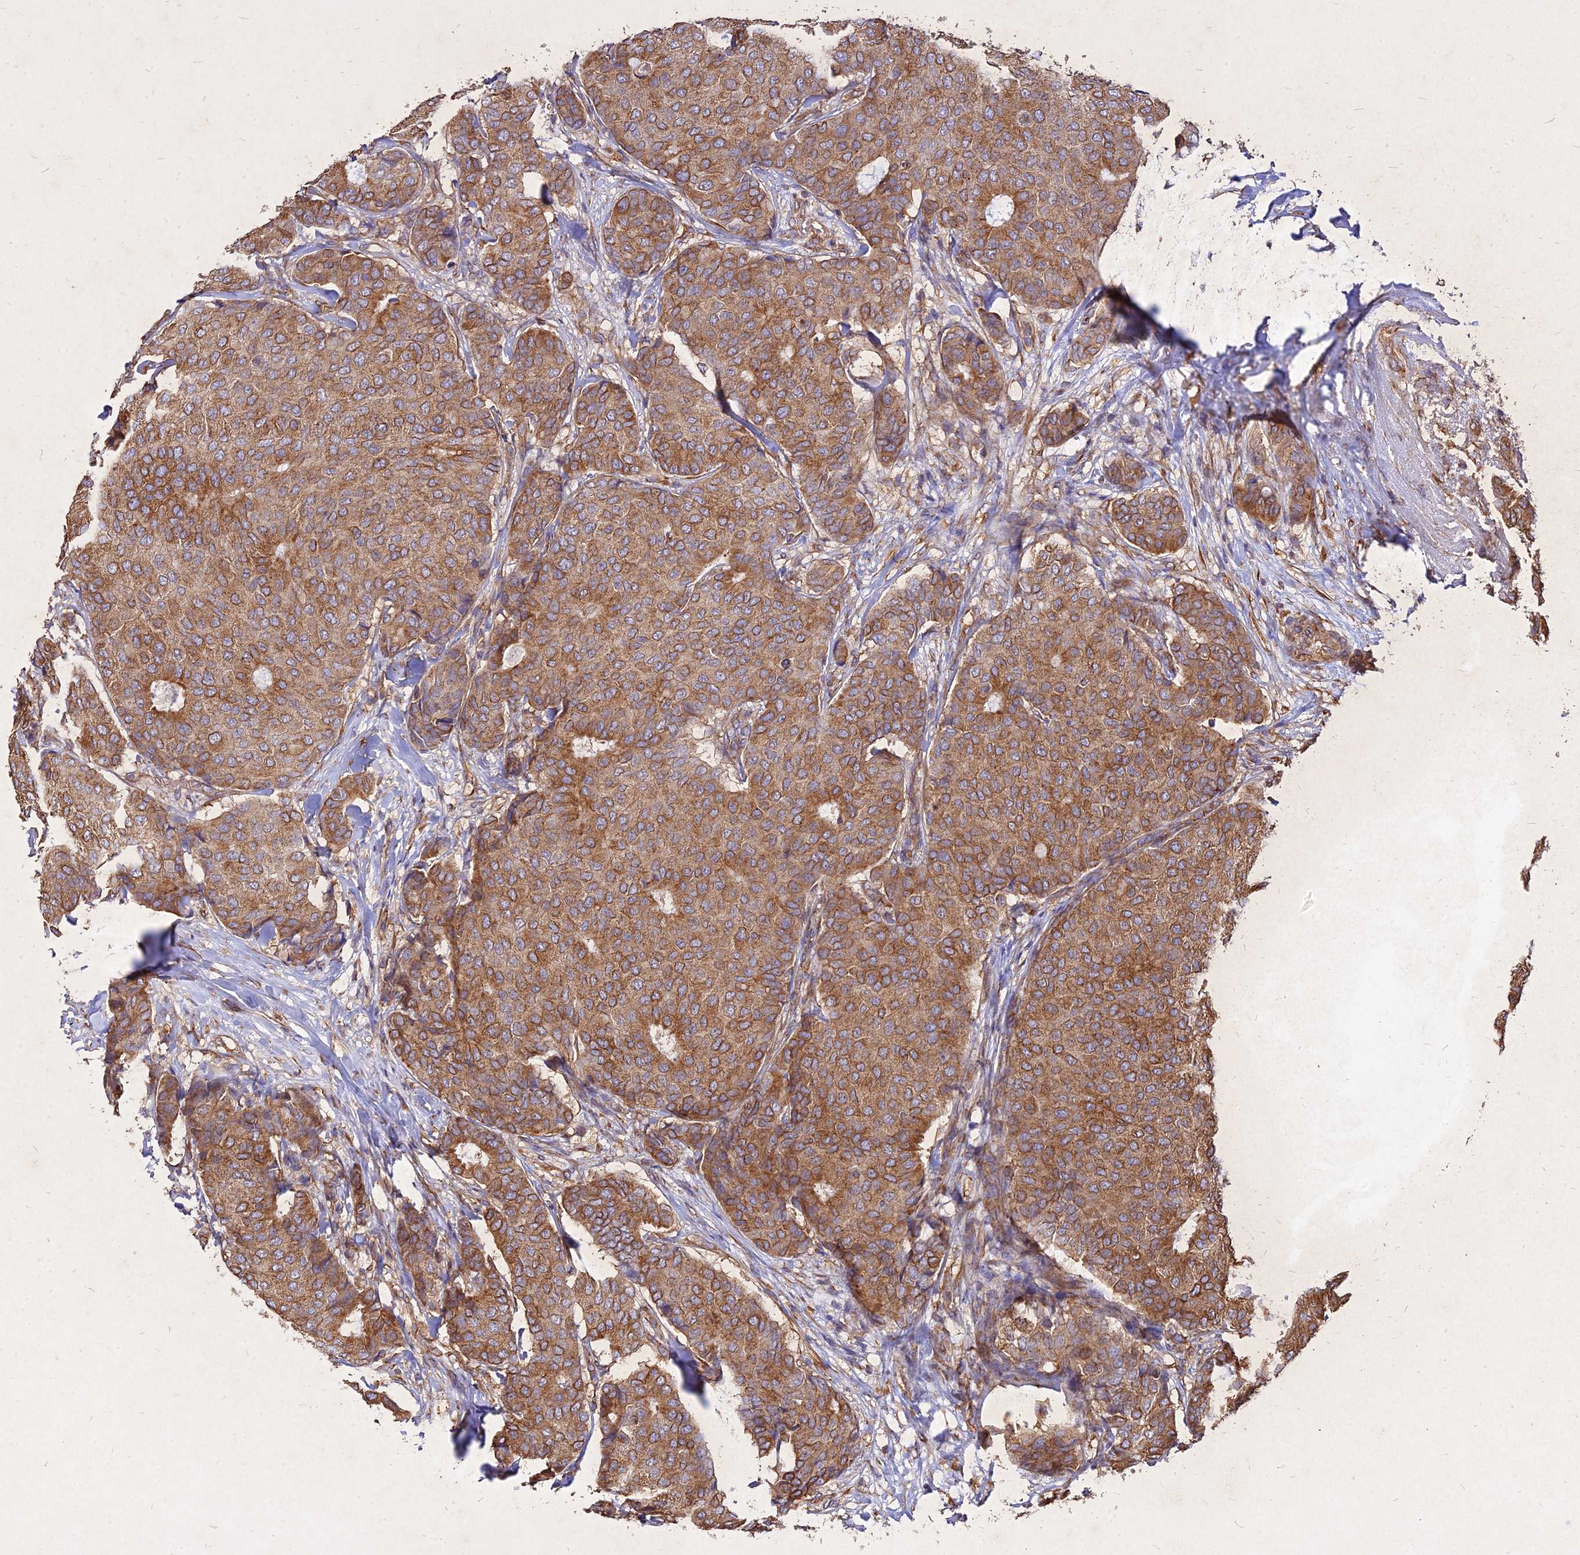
{"staining": {"intensity": "moderate", "quantity": ">75%", "location": "cytoplasmic/membranous"}, "tissue": "breast cancer", "cell_type": "Tumor cells", "image_type": "cancer", "snomed": [{"axis": "morphology", "description": "Duct carcinoma"}, {"axis": "topography", "description": "Breast"}], "caption": "A brown stain highlights moderate cytoplasmic/membranous expression of a protein in breast cancer tumor cells.", "gene": "SKA1", "patient": {"sex": "female", "age": 75}}